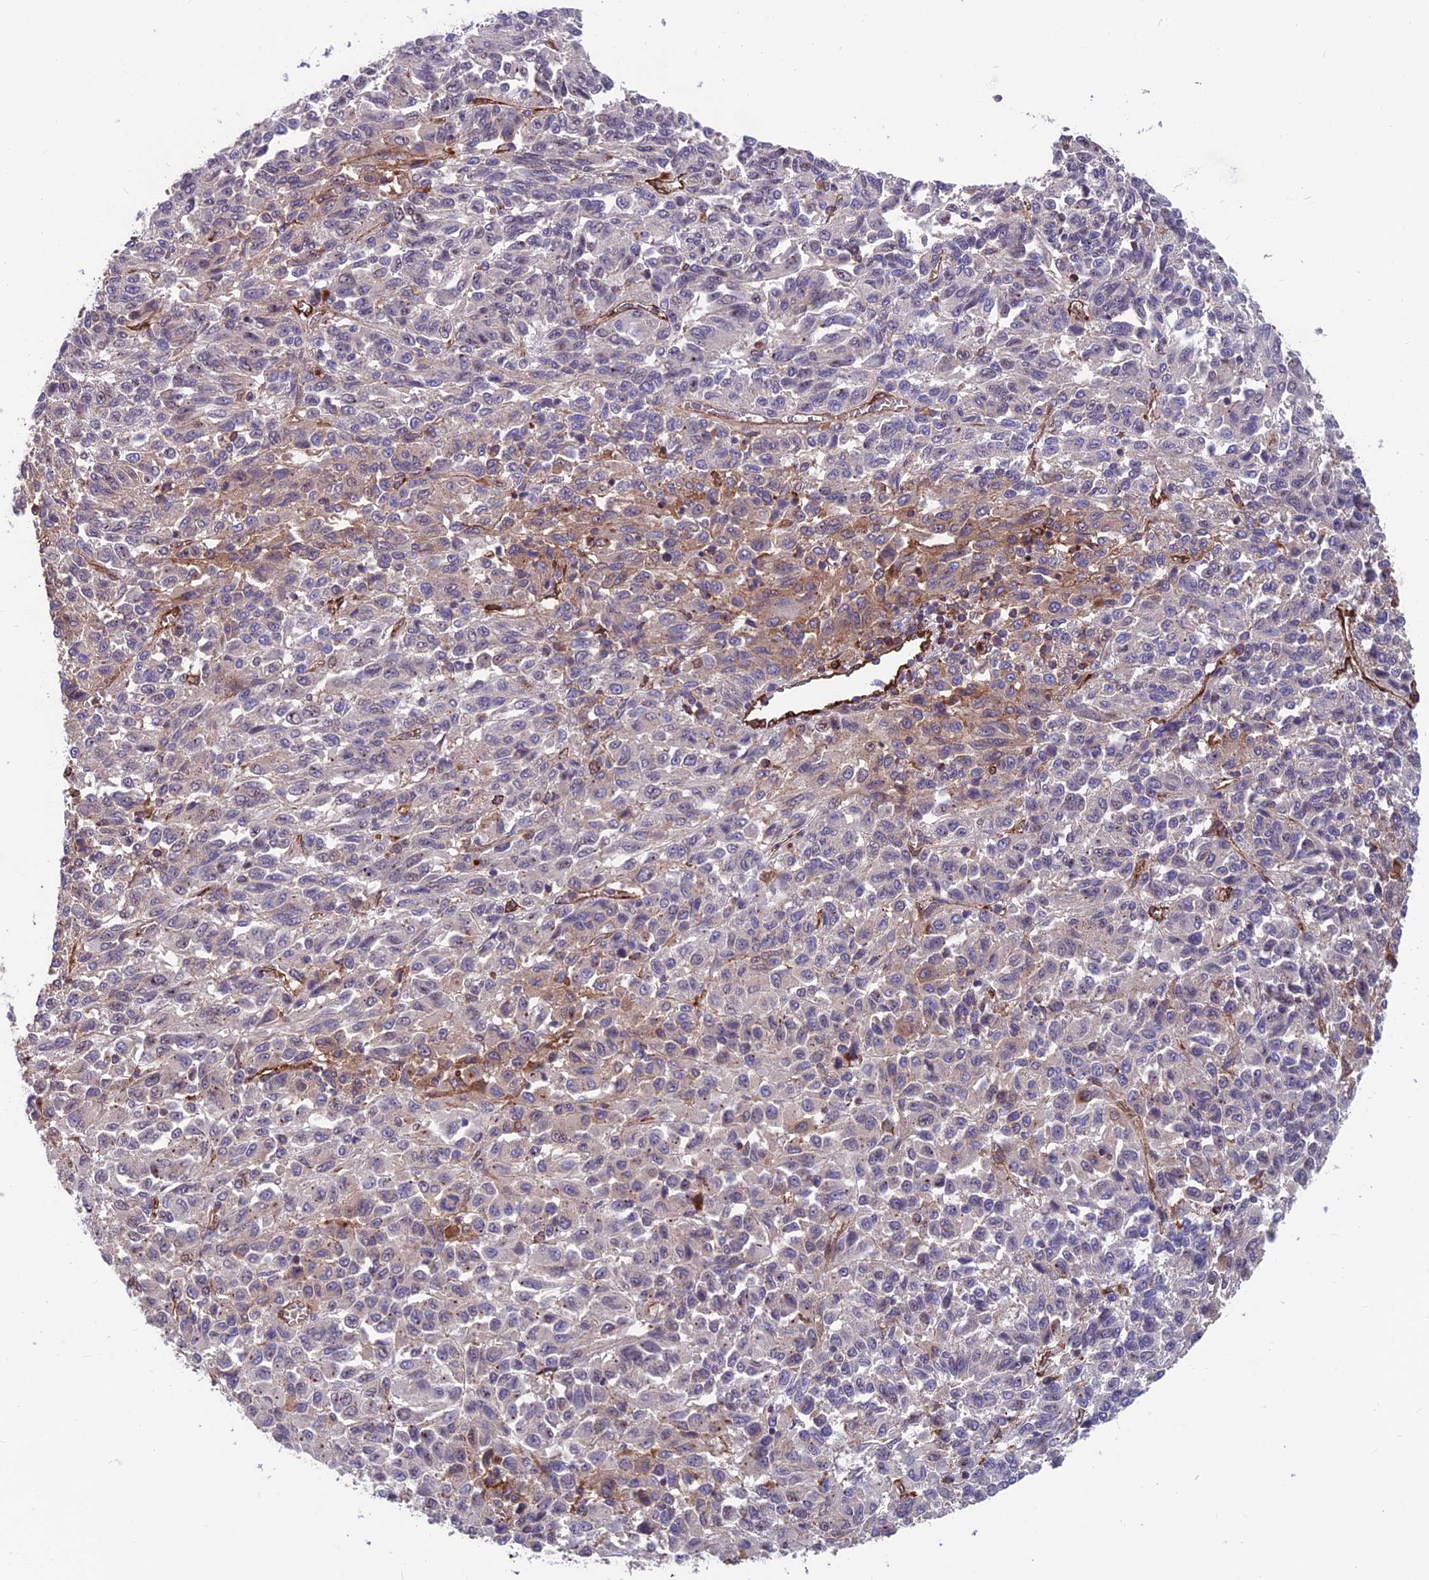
{"staining": {"intensity": "negative", "quantity": "none", "location": "none"}, "tissue": "melanoma", "cell_type": "Tumor cells", "image_type": "cancer", "snomed": [{"axis": "morphology", "description": "Malignant melanoma, Metastatic site"}, {"axis": "topography", "description": "Lung"}], "caption": "Malignant melanoma (metastatic site) stained for a protein using immunohistochemistry (IHC) shows no staining tumor cells.", "gene": "RTN4RL1", "patient": {"sex": "male", "age": 64}}